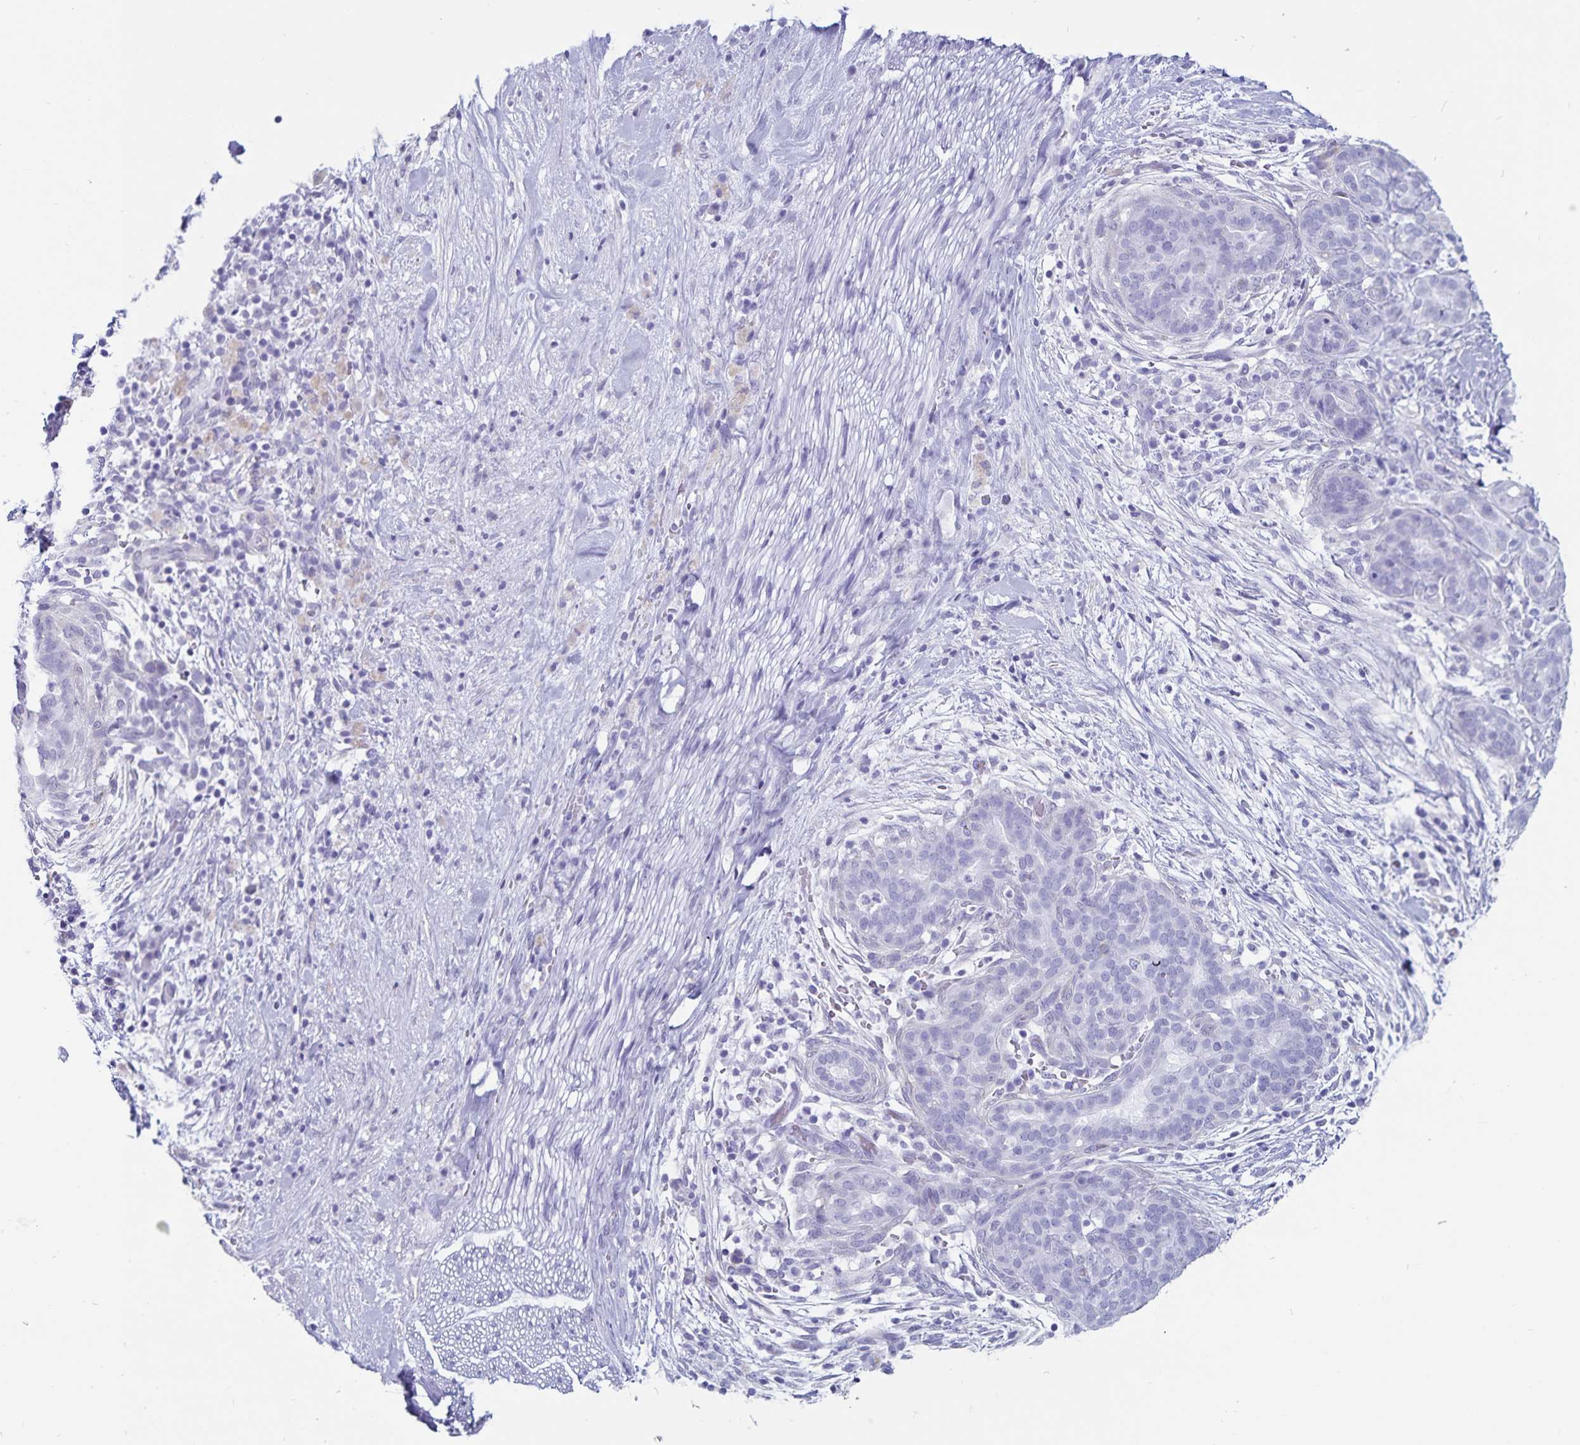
{"staining": {"intensity": "negative", "quantity": "none", "location": "none"}, "tissue": "pancreatic cancer", "cell_type": "Tumor cells", "image_type": "cancer", "snomed": [{"axis": "morphology", "description": "Adenocarcinoma, NOS"}, {"axis": "topography", "description": "Pancreas"}], "caption": "High magnification brightfield microscopy of pancreatic adenocarcinoma stained with DAB (brown) and counterstained with hematoxylin (blue): tumor cells show no significant positivity.", "gene": "GPR137", "patient": {"sex": "male", "age": 44}}